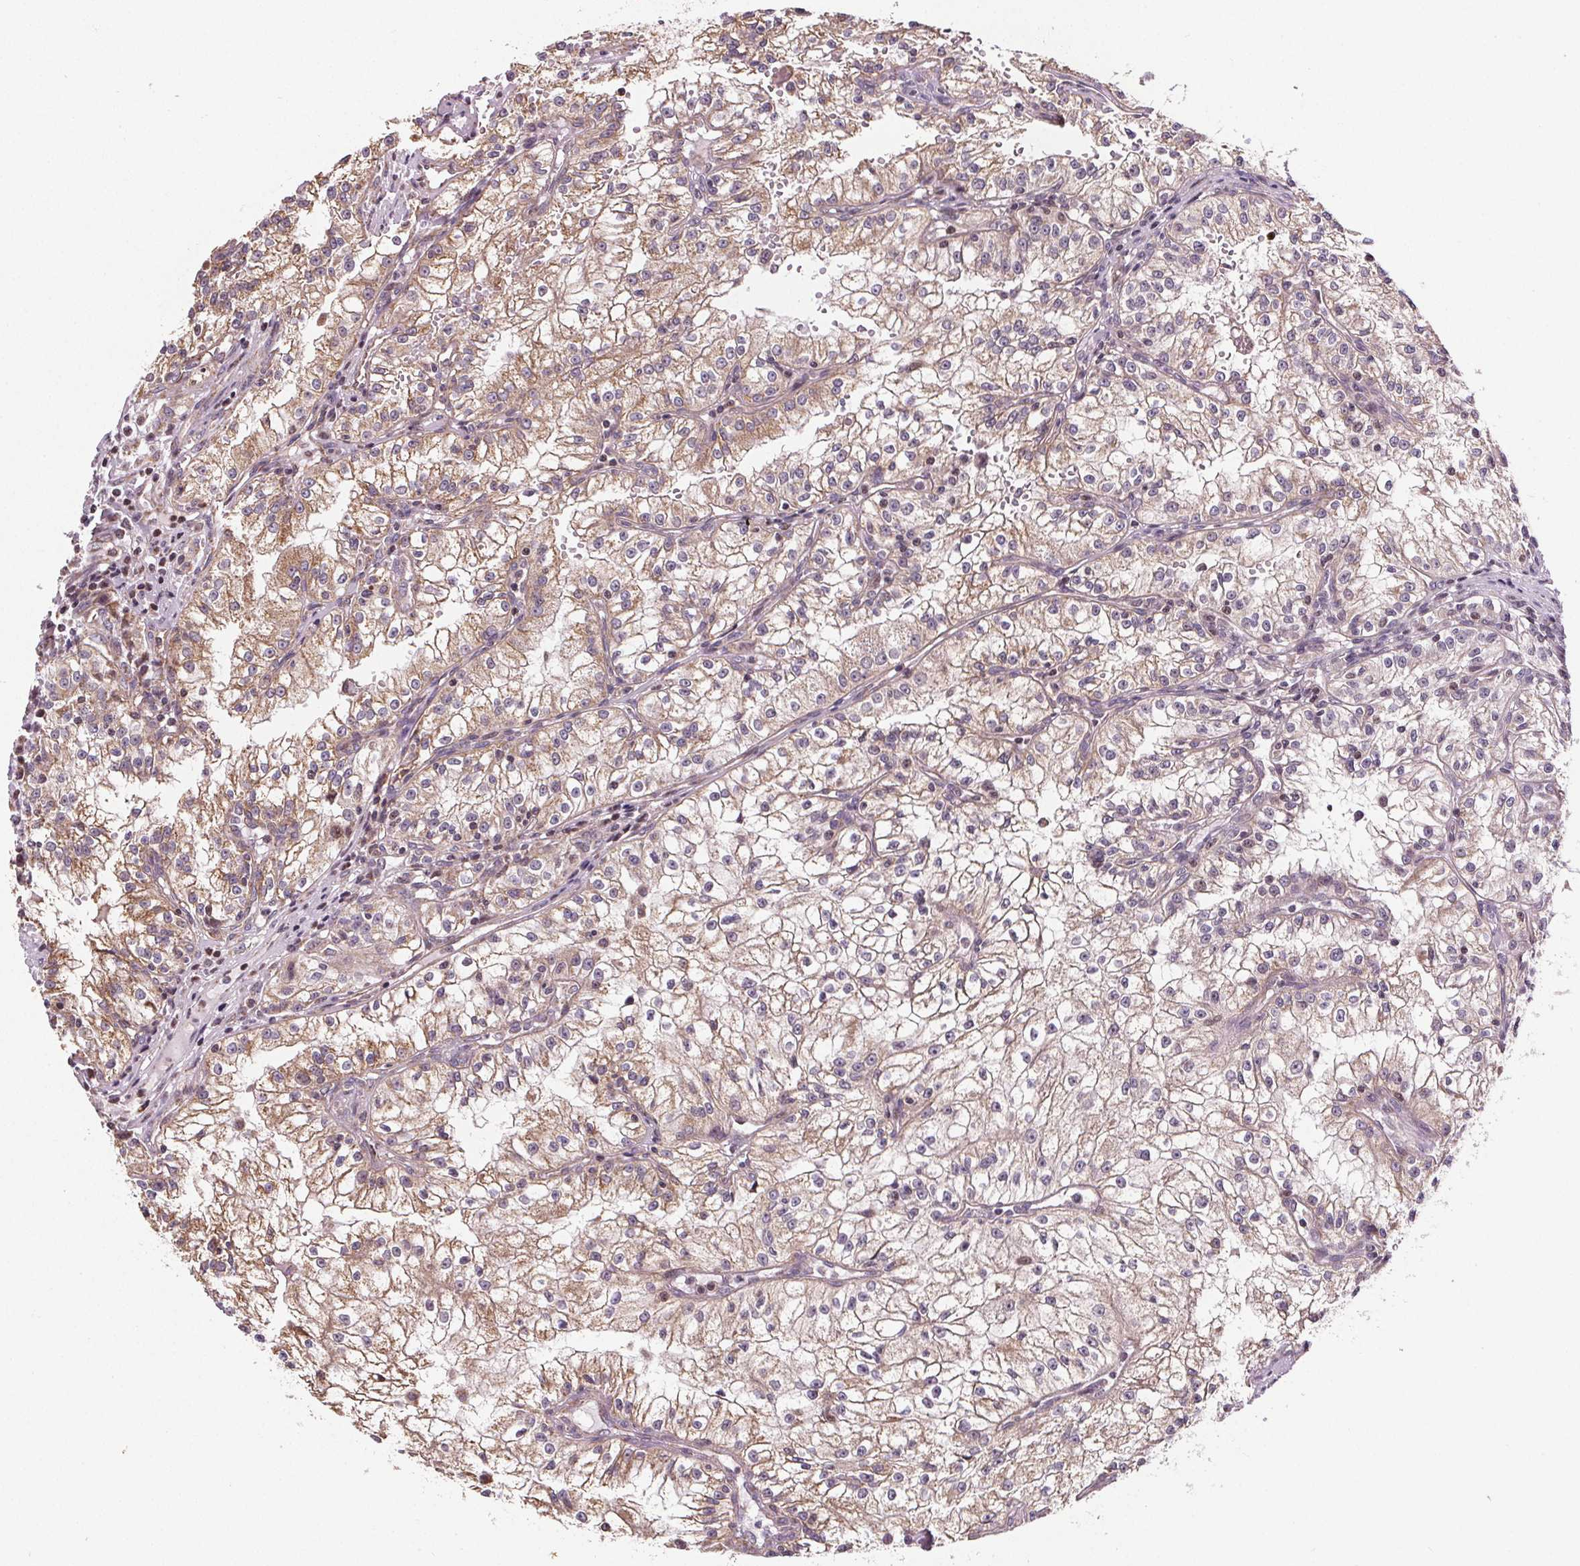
{"staining": {"intensity": "weak", "quantity": ">75%", "location": "cytoplasmic/membranous"}, "tissue": "renal cancer", "cell_type": "Tumor cells", "image_type": "cancer", "snomed": [{"axis": "morphology", "description": "Adenocarcinoma, NOS"}, {"axis": "topography", "description": "Kidney"}], "caption": "Approximately >75% of tumor cells in renal cancer show weak cytoplasmic/membranous protein staining as visualized by brown immunohistochemical staining.", "gene": "SUCLA2", "patient": {"sex": "male", "age": 36}}